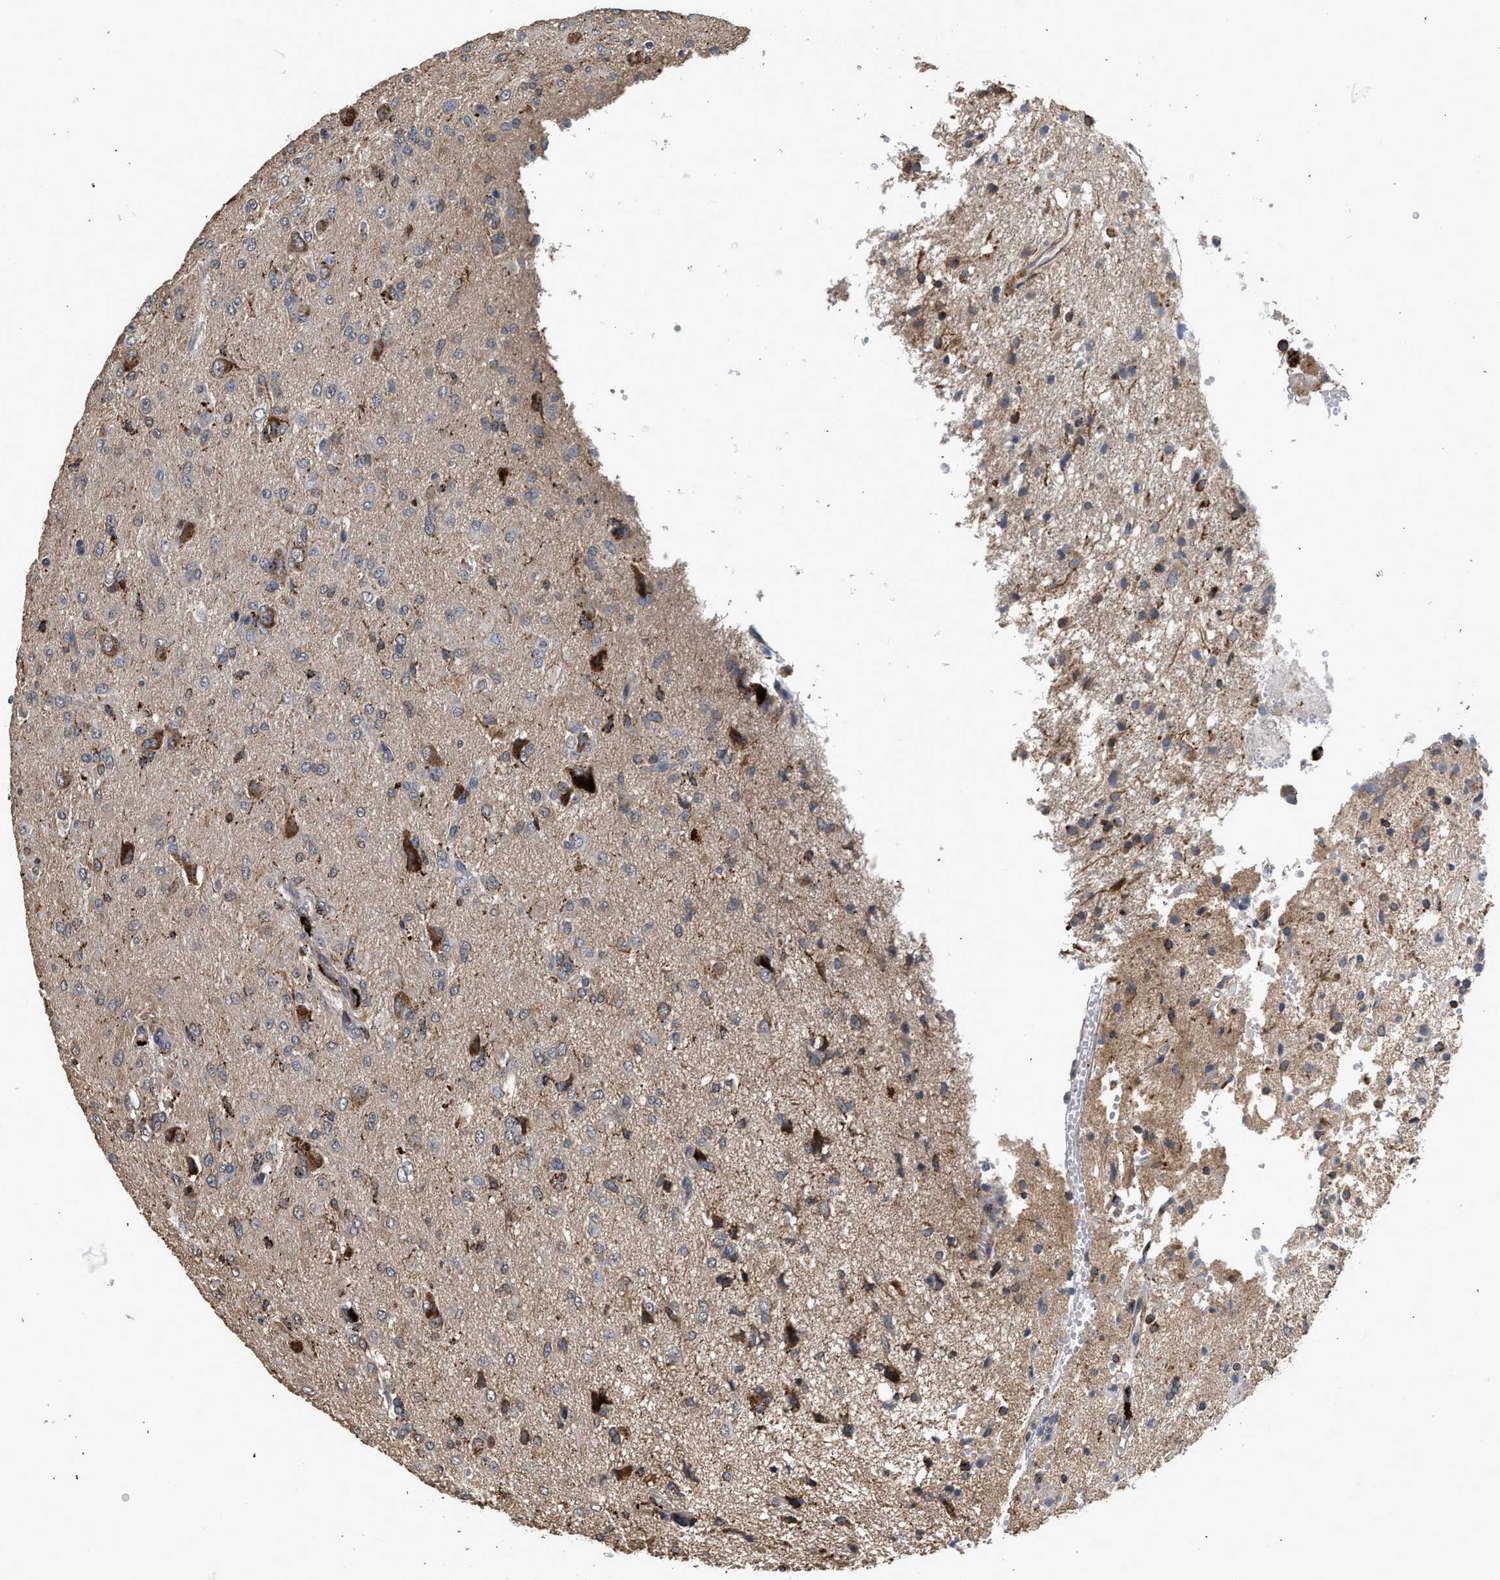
{"staining": {"intensity": "moderate", "quantity": "<25%", "location": "cytoplasmic/membranous"}, "tissue": "glioma", "cell_type": "Tumor cells", "image_type": "cancer", "snomed": [{"axis": "morphology", "description": "Glioma, malignant, High grade"}, {"axis": "topography", "description": "Brain"}], "caption": "The photomicrograph exhibits staining of glioma, revealing moderate cytoplasmic/membranous protein staining (brown color) within tumor cells.", "gene": "CTSV", "patient": {"sex": "female", "age": 59}}